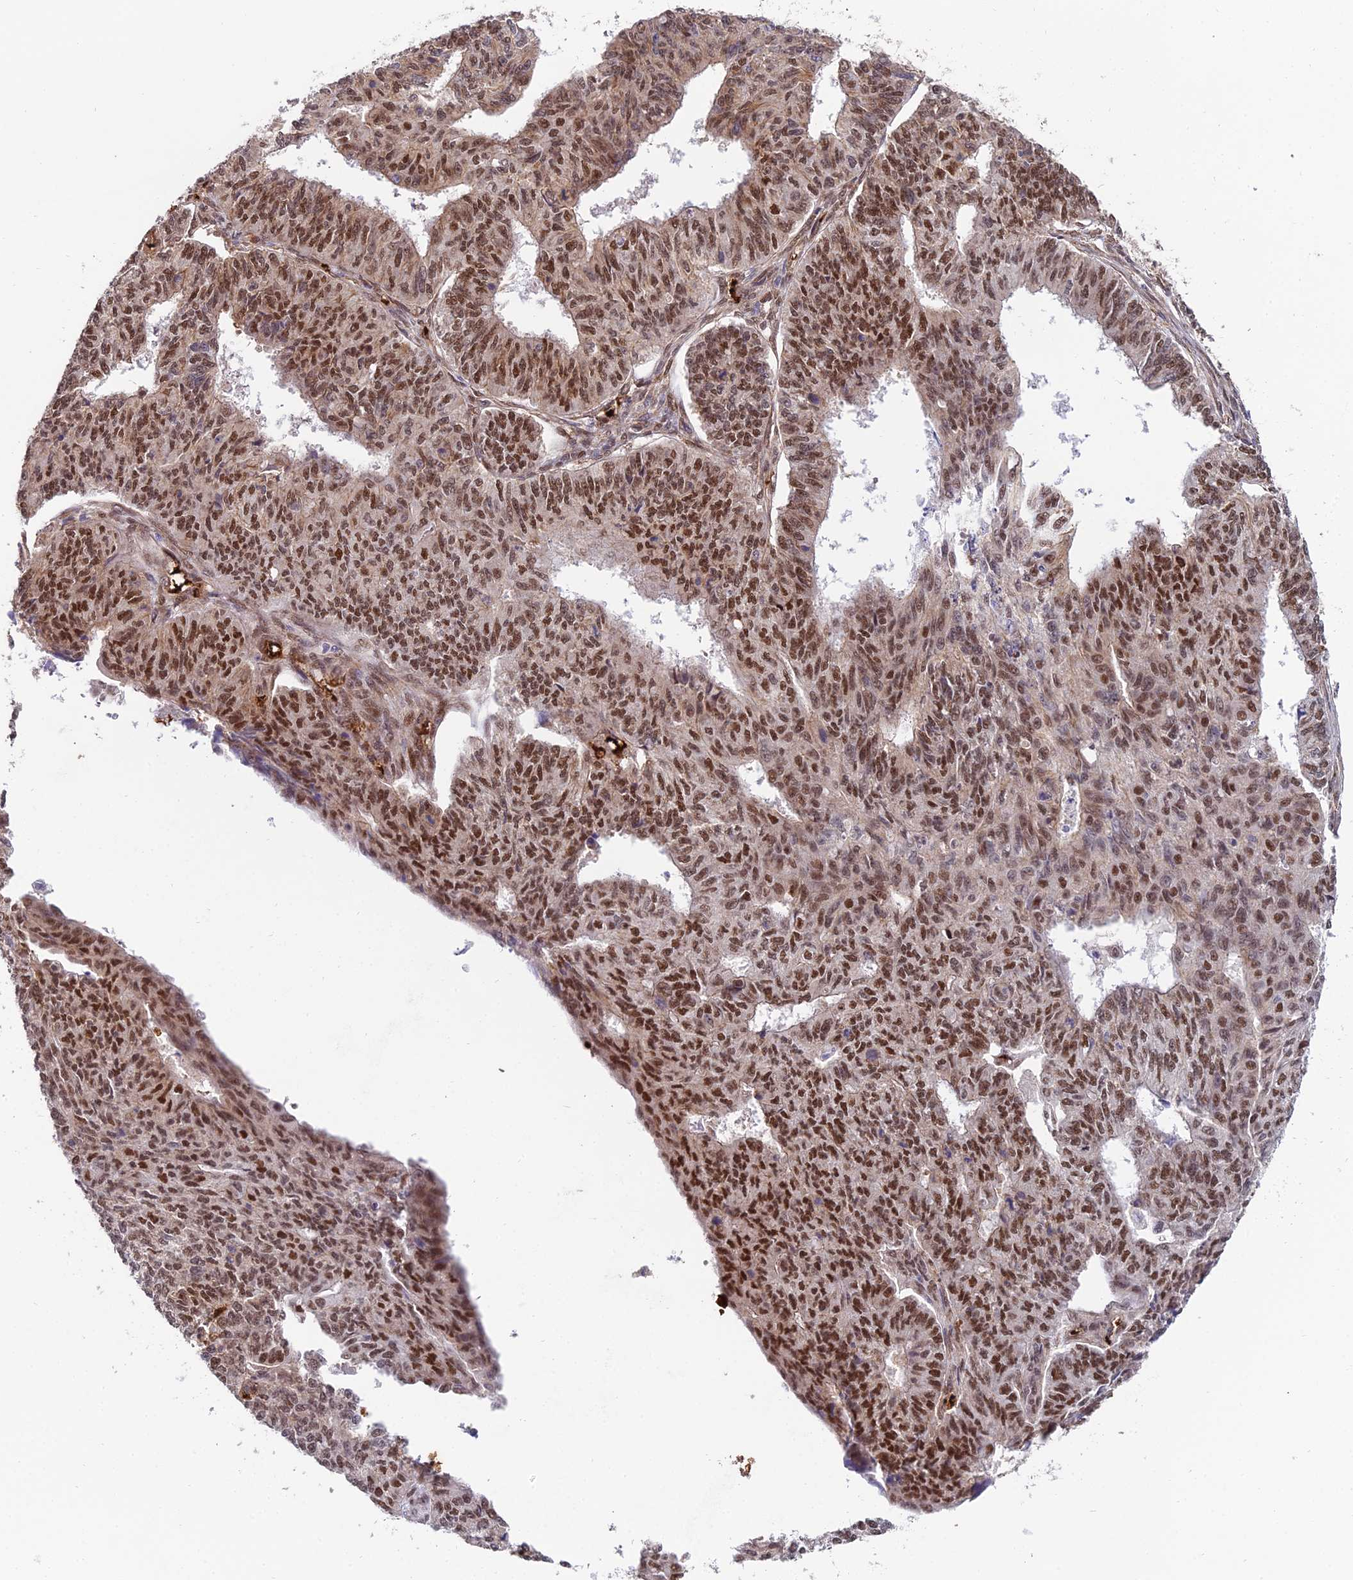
{"staining": {"intensity": "strong", "quantity": ">75%", "location": "nuclear"}, "tissue": "endometrial cancer", "cell_type": "Tumor cells", "image_type": "cancer", "snomed": [{"axis": "morphology", "description": "Adenocarcinoma, NOS"}, {"axis": "topography", "description": "Endometrium"}], "caption": "Immunohistochemical staining of endometrial cancer (adenocarcinoma) exhibits high levels of strong nuclear protein staining in about >75% of tumor cells.", "gene": "BCL9", "patient": {"sex": "female", "age": 32}}